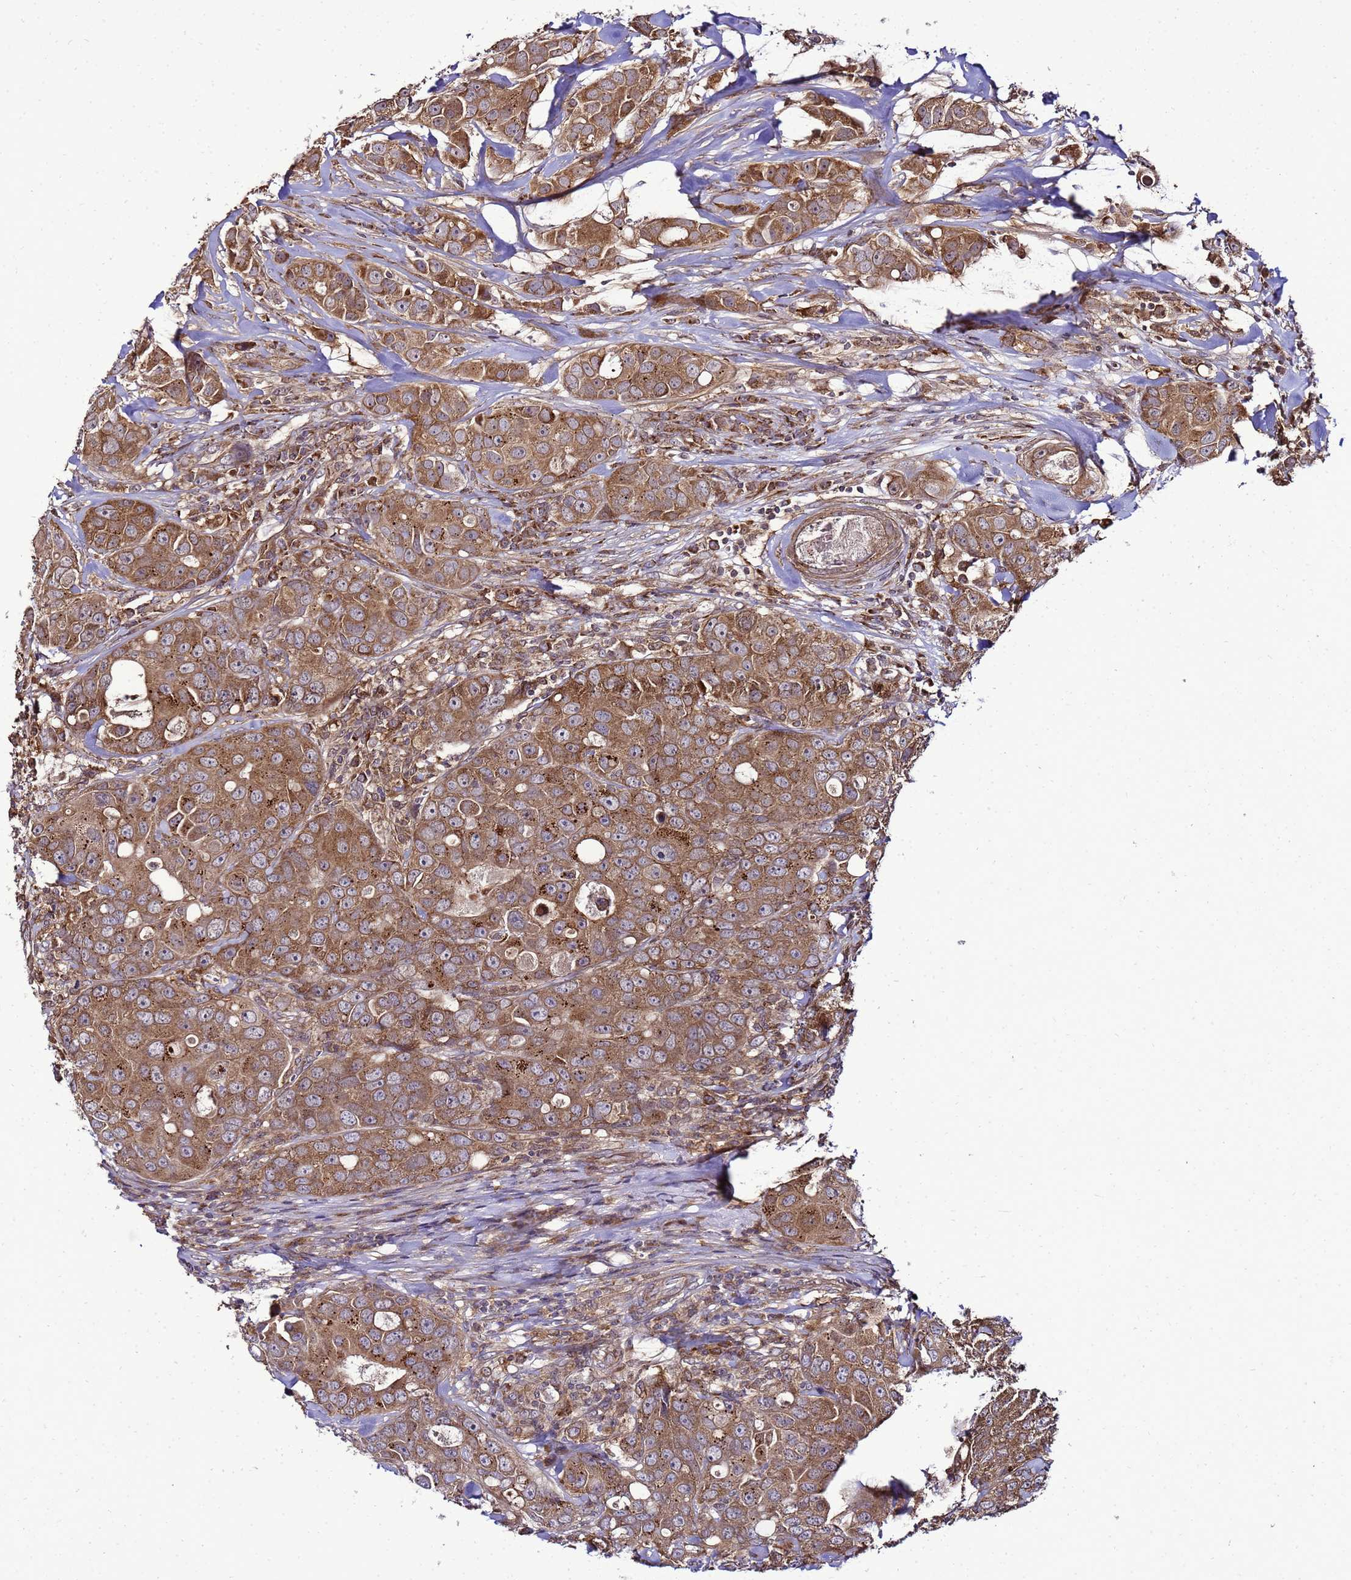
{"staining": {"intensity": "moderate", "quantity": ">75%", "location": "cytoplasmic/membranous"}, "tissue": "breast cancer", "cell_type": "Tumor cells", "image_type": "cancer", "snomed": [{"axis": "morphology", "description": "Duct carcinoma"}, {"axis": "topography", "description": "Breast"}], "caption": "Moderate cytoplasmic/membranous expression for a protein is appreciated in about >75% of tumor cells of breast cancer (intraductal carcinoma) using immunohistochemistry.", "gene": "TRABD", "patient": {"sex": "female", "age": 43}}